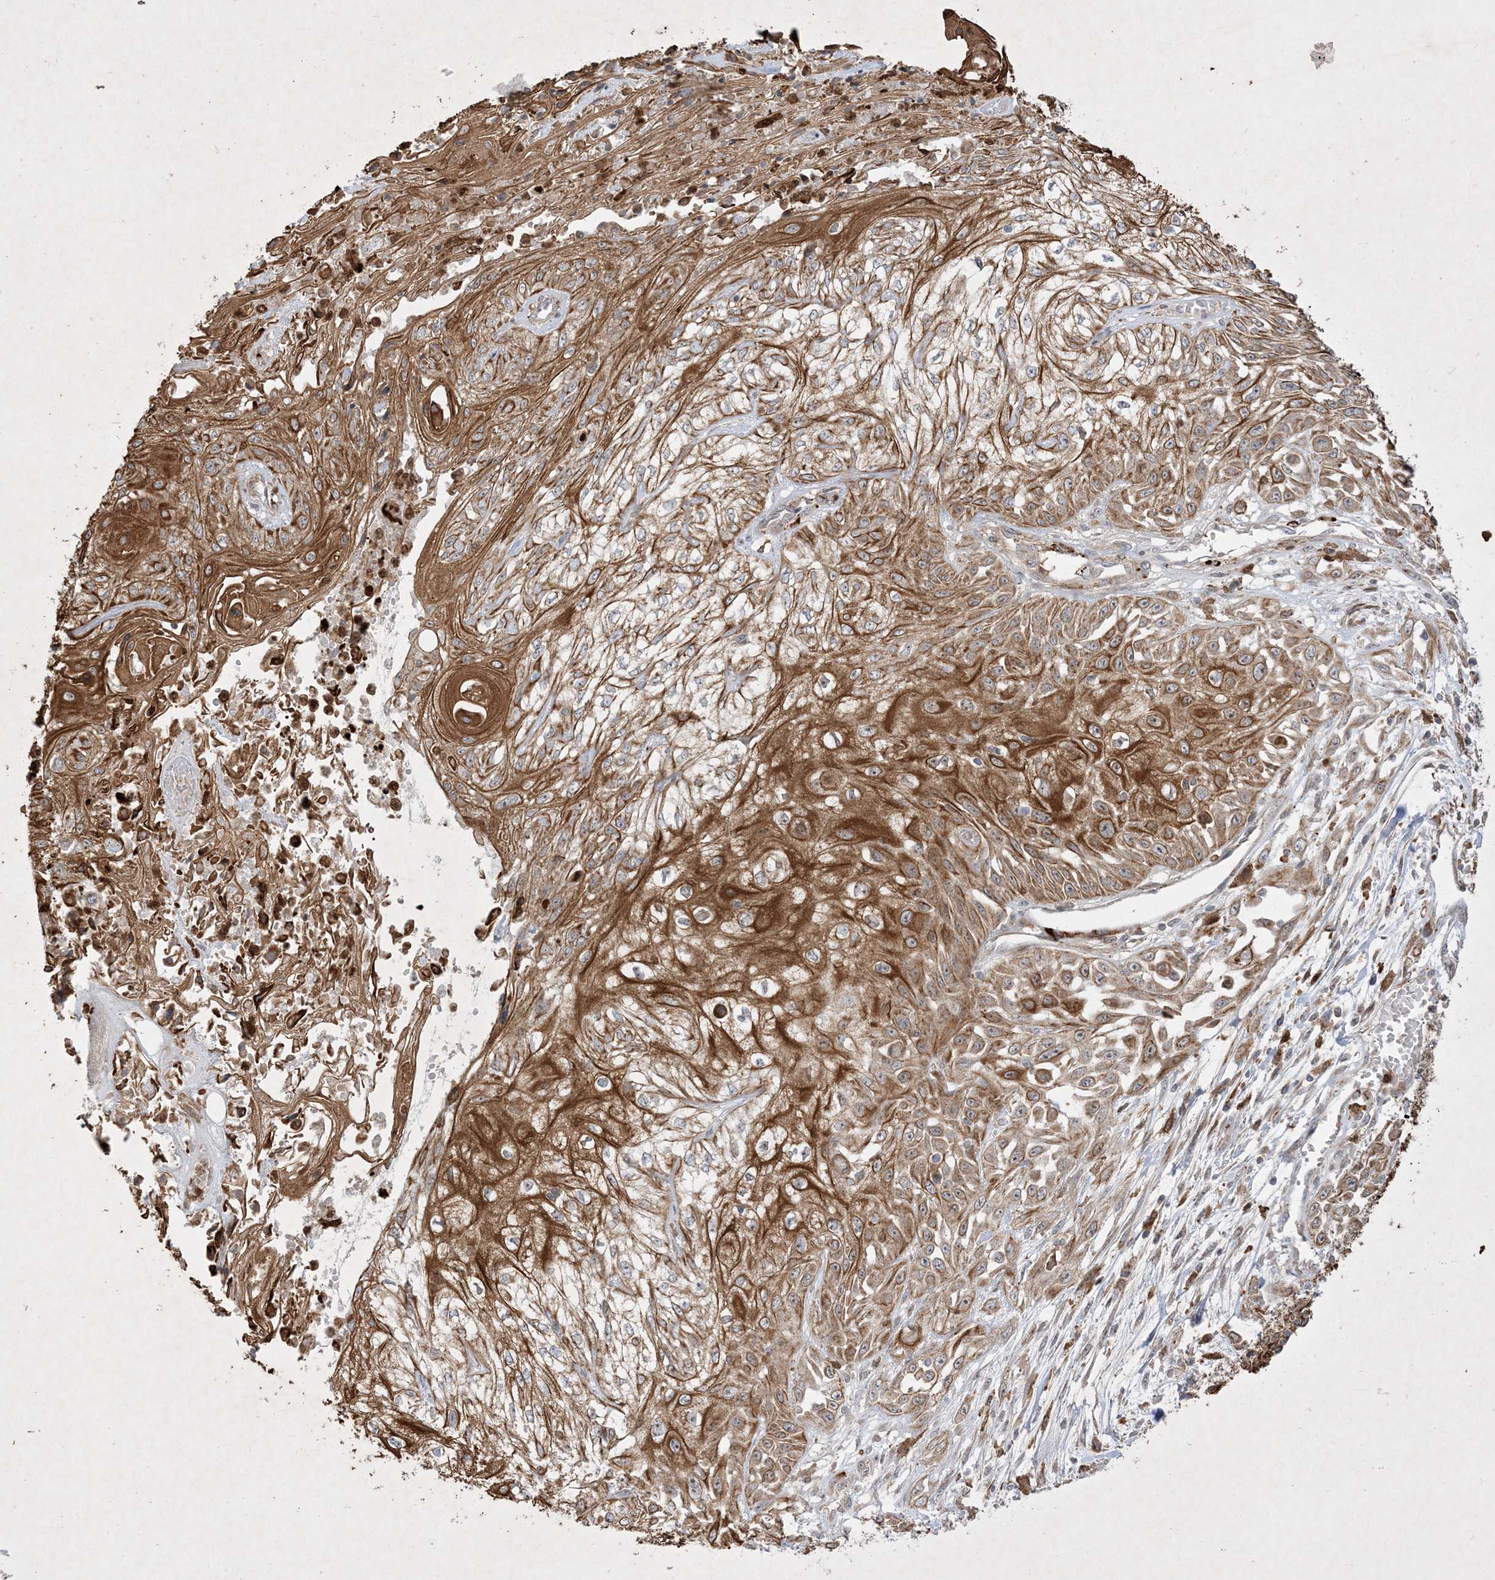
{"staining": {"intensity": "strong", "quantity": ">75%", "location": "cytoplasmic/membranous"}, "tissue": "skin cancer", "cell_type": "Tumor cells", "image_type": "cancer", "snomed": [{"axis": "morphology", "description": "Squamous cell carcinoma, NOS"}, {"axis": "morphology", "description": "Squamous cell carcinoma, metastatic, NOS"}, {"axis": "topography", "description": "Skin"}, {"axis": "topography", "description": "Lymph node"}], "caption": "This is an image of immunohistochemistry staining of skin cancer, which shows strong staining in the cytoplasmic/membranous of tumor cells.", "gene": "IFT57", "patient": {"sex": "male", "age": 75}}